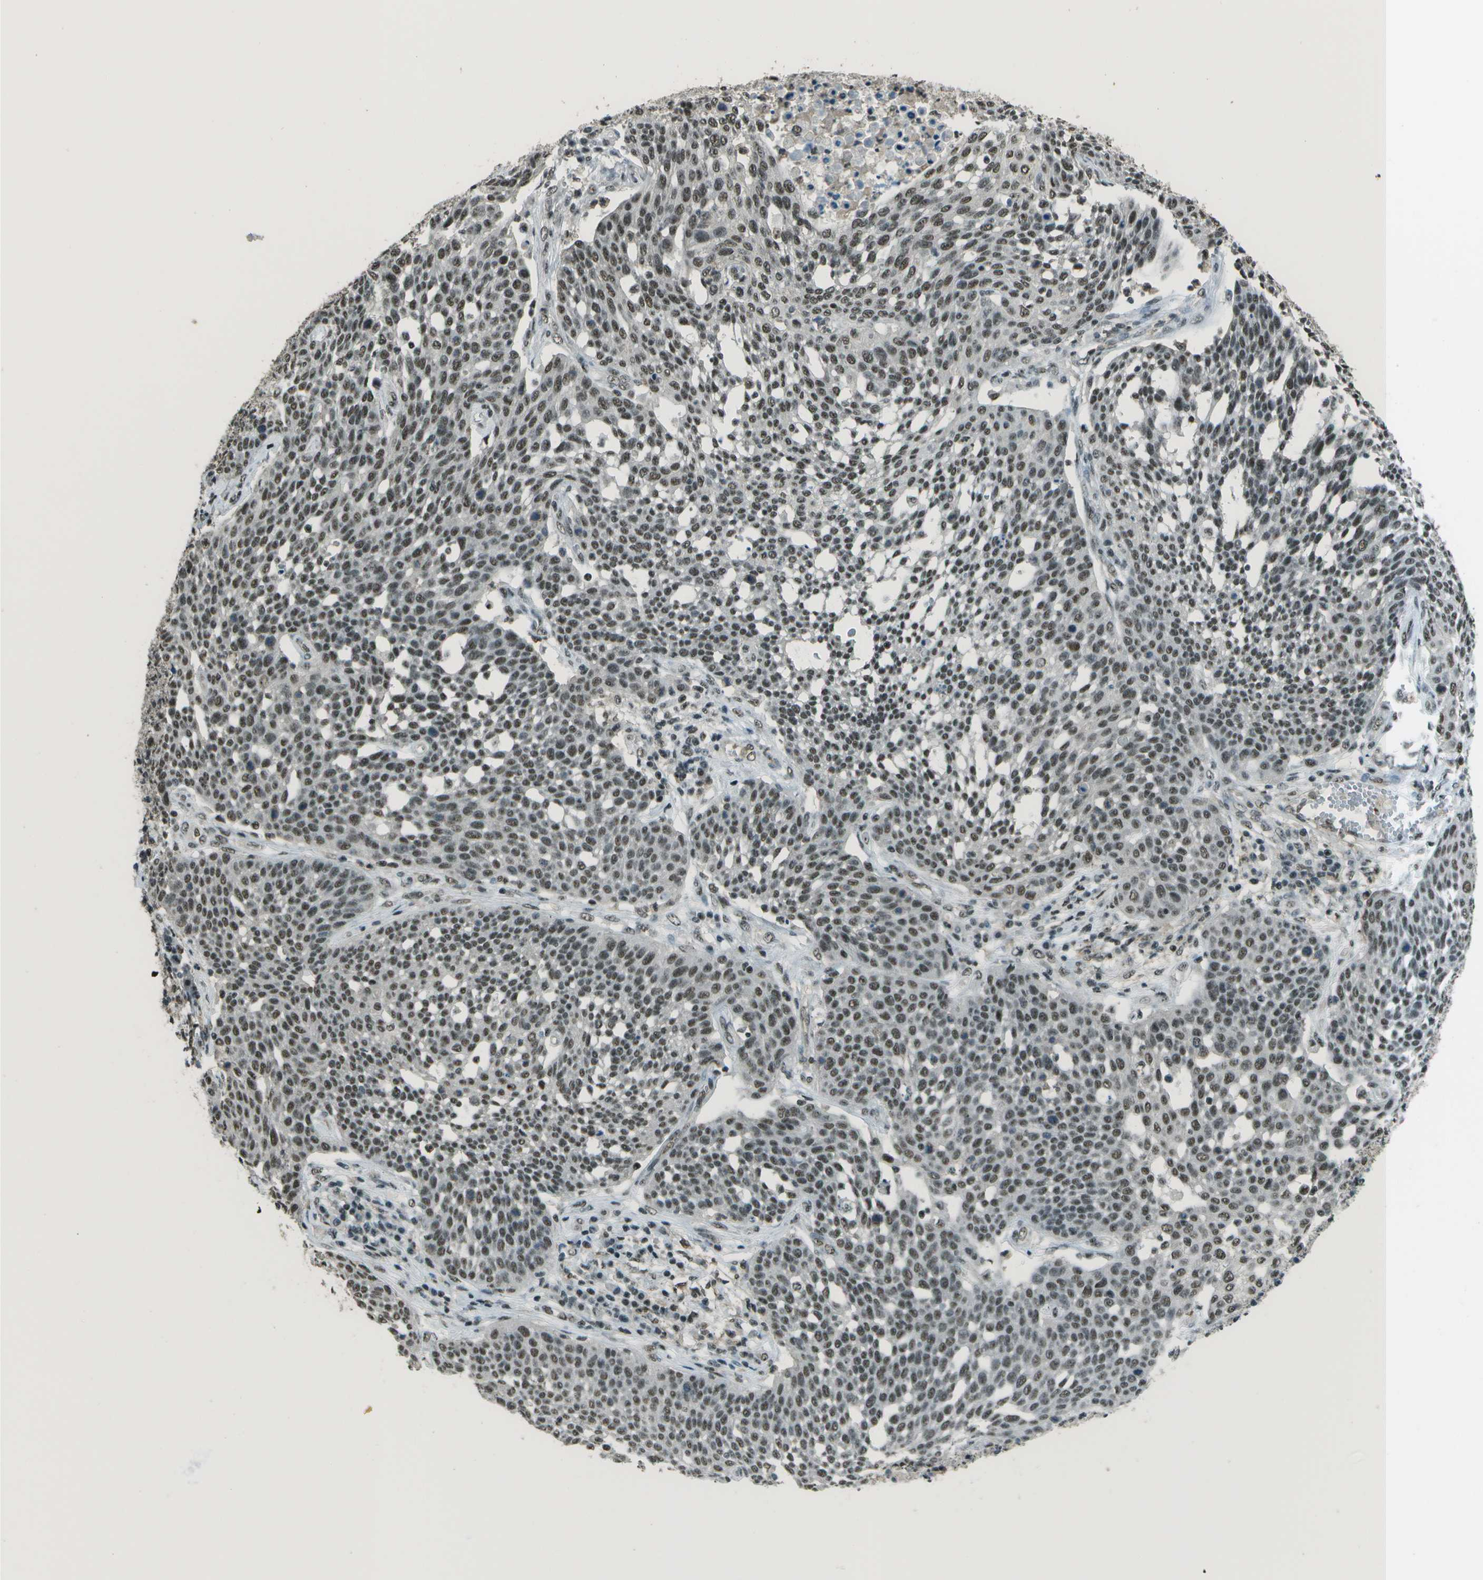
{"staining": {"intensity": "moderate", "quantity": ">75%", "location": "nuclear"}, "tissue": "cervical cancer", "cell_type": "Tumor cells", "image_type": "cancer", "snomed": [{"axis": "morphology", "description": "Squamous cell carcinoma, NOS"}, {"axis": "topography", "description": "Cervix"}], "caption": "Immunohistochemistry (DAB (3,3'-diaminobenzidine)) staining of cervical cancer displays moderate nuclear protein staining in about >75% of tumor cells.", "gene": "DEPDC1", "patient": {"sex": "female", "age": 34}}